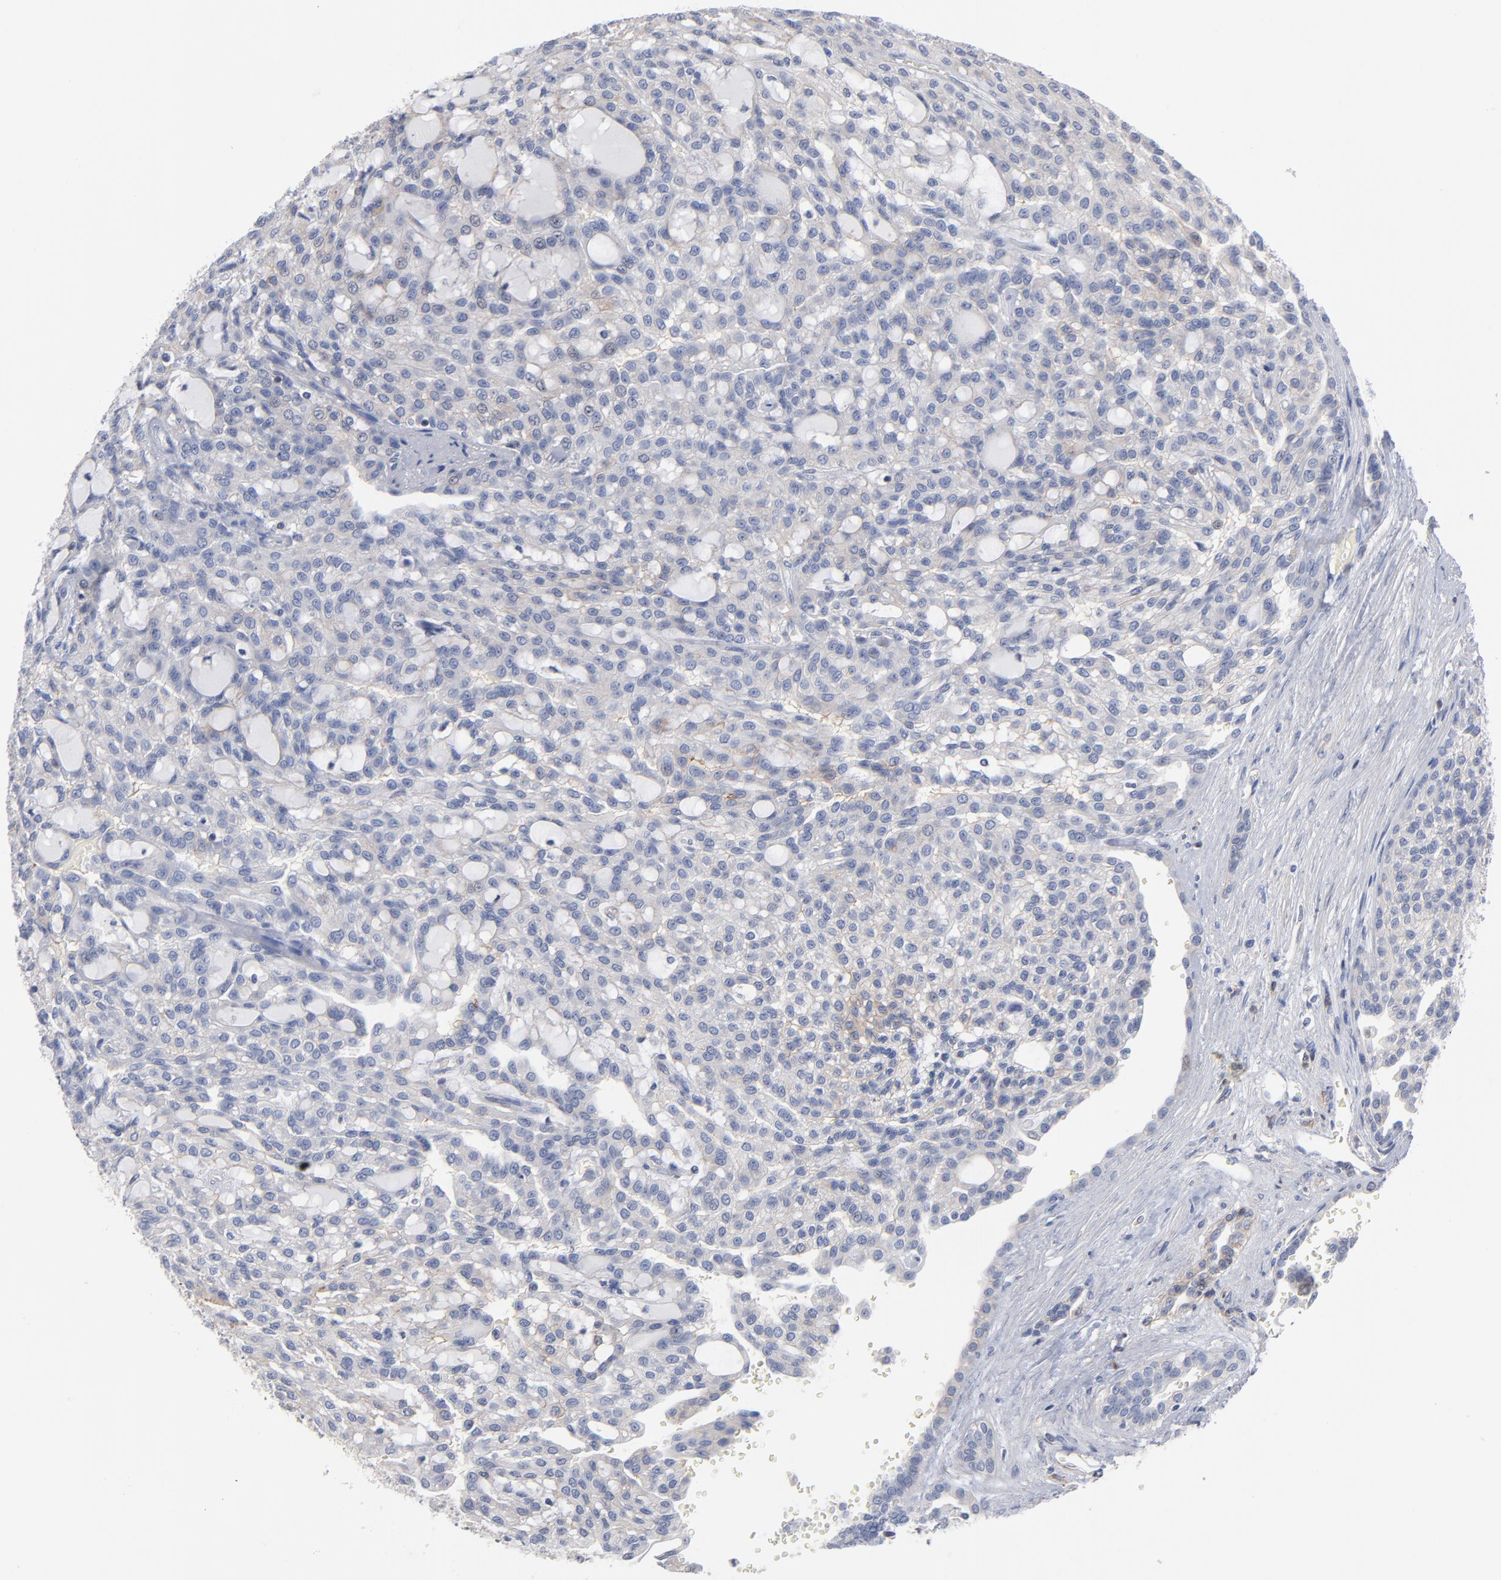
{"staining": {"intensity": "weak", "quantity": "<25%", "location": "cytoplasmic/membranous"}, "tissue": "renal cancer", "cell_type": "Tumor cells", "image_type": "cancer", "snomed": [{"axis": "morphology", "description": "Adenocarcinoma, NOS"}, {"axis": "topography", "description": "Kidney"}], "caption": "The IHC image has no significant staining in tumor cells of renal adenocarcinoma tissue.", "gene": "PDLIM2", "patient": {"sex": "male", "age": 63}}